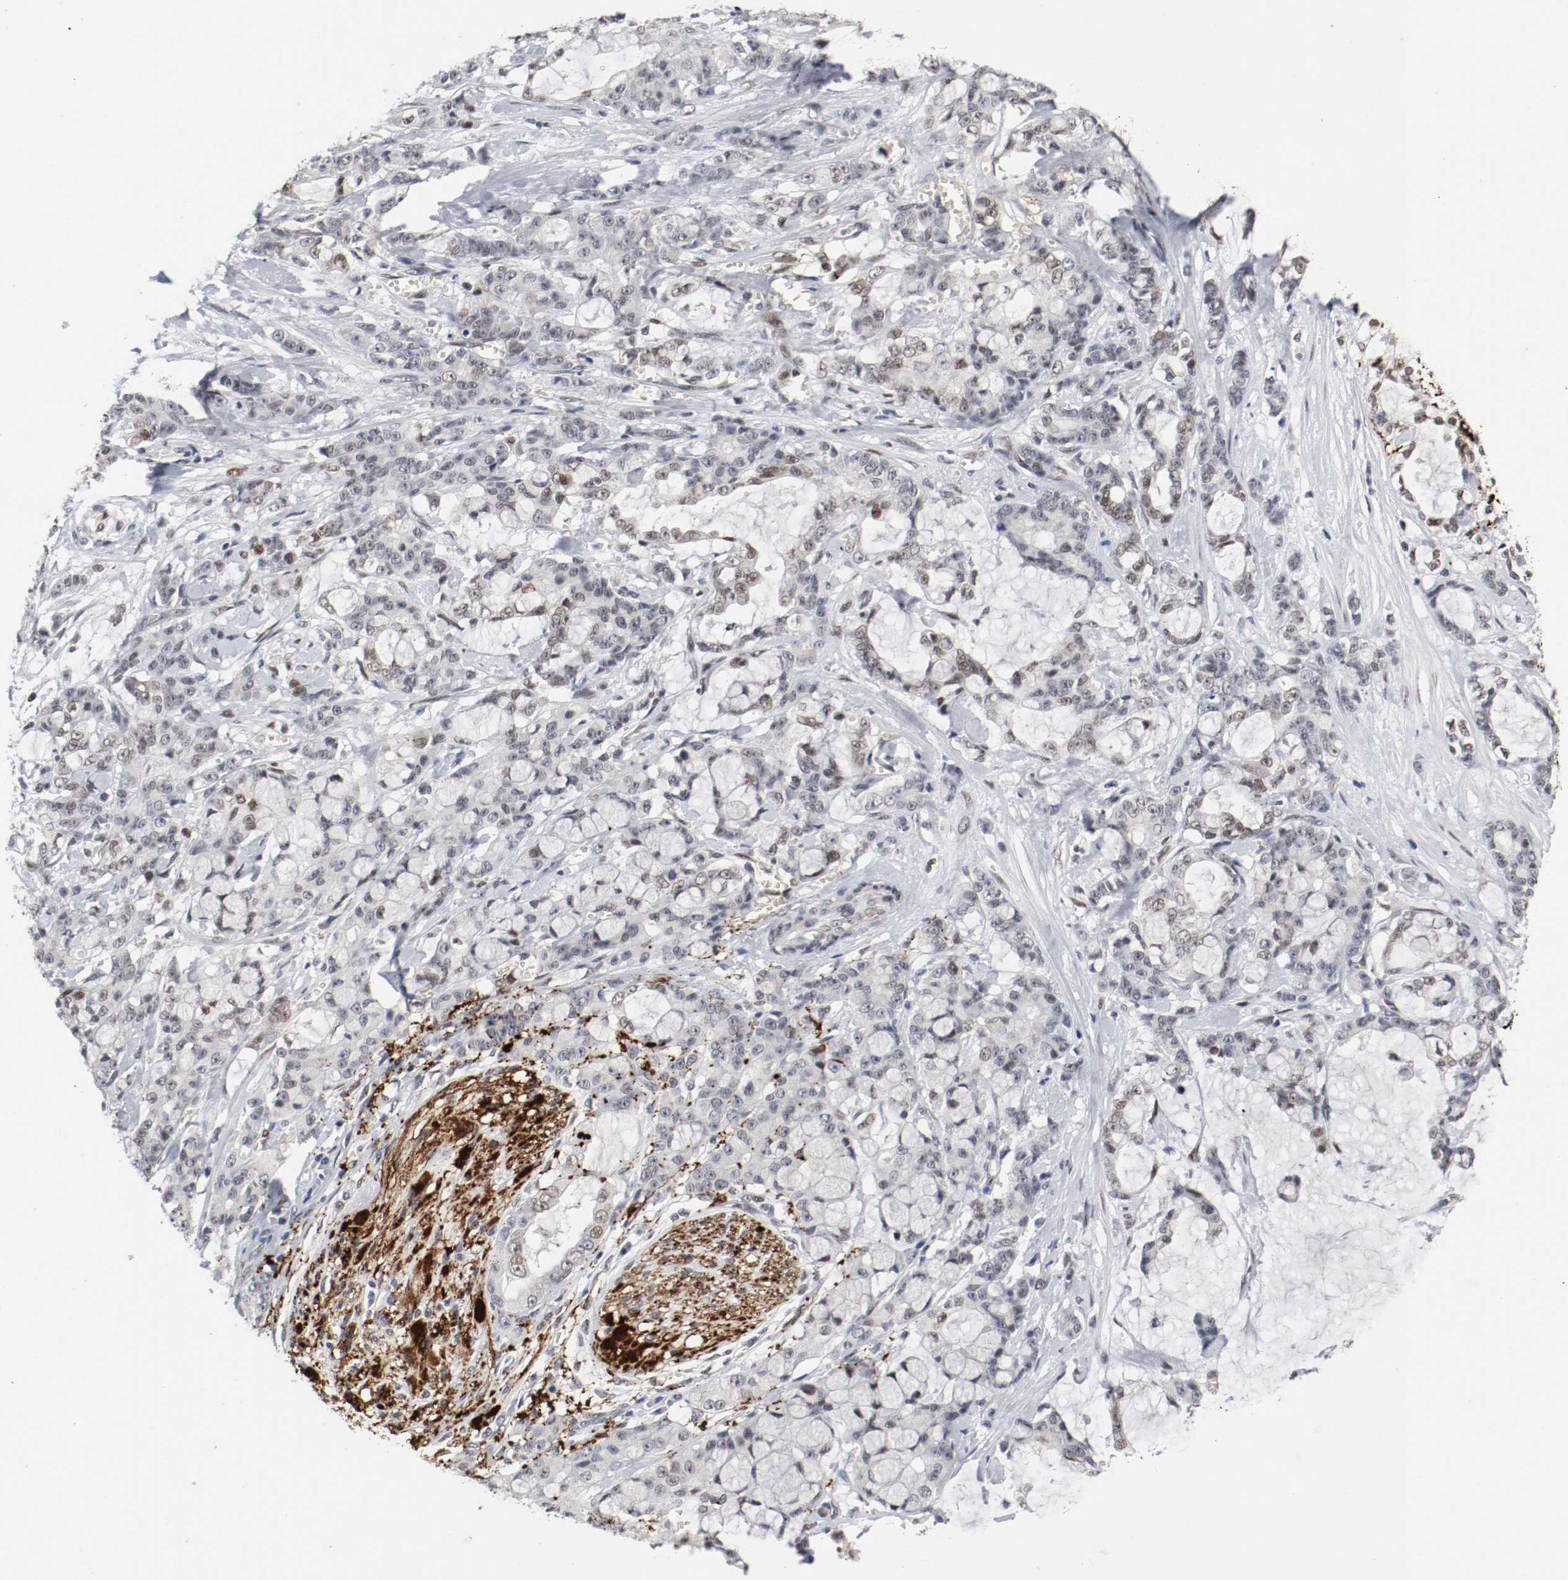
{"staining": {"intensity": "weak", "quantity": "<25%", "location": "nuclear"}, "tissue": "pancreatic cancer", "cell_type": "Tumor cells", "image_type": "cancer", "snomed": [{"axis": "morphology", "description": "Adenocarcinoma, NOS"}, {"axis": "topography", "description": "Pancreas"}], "caption": "The immunohistochemistry photomicrograph has no significant expression in tumor cells of adenocarcinoma (pancreatic) tissue.", "gene": "JUND", "patient": {"sex": "female", "age": 73}}